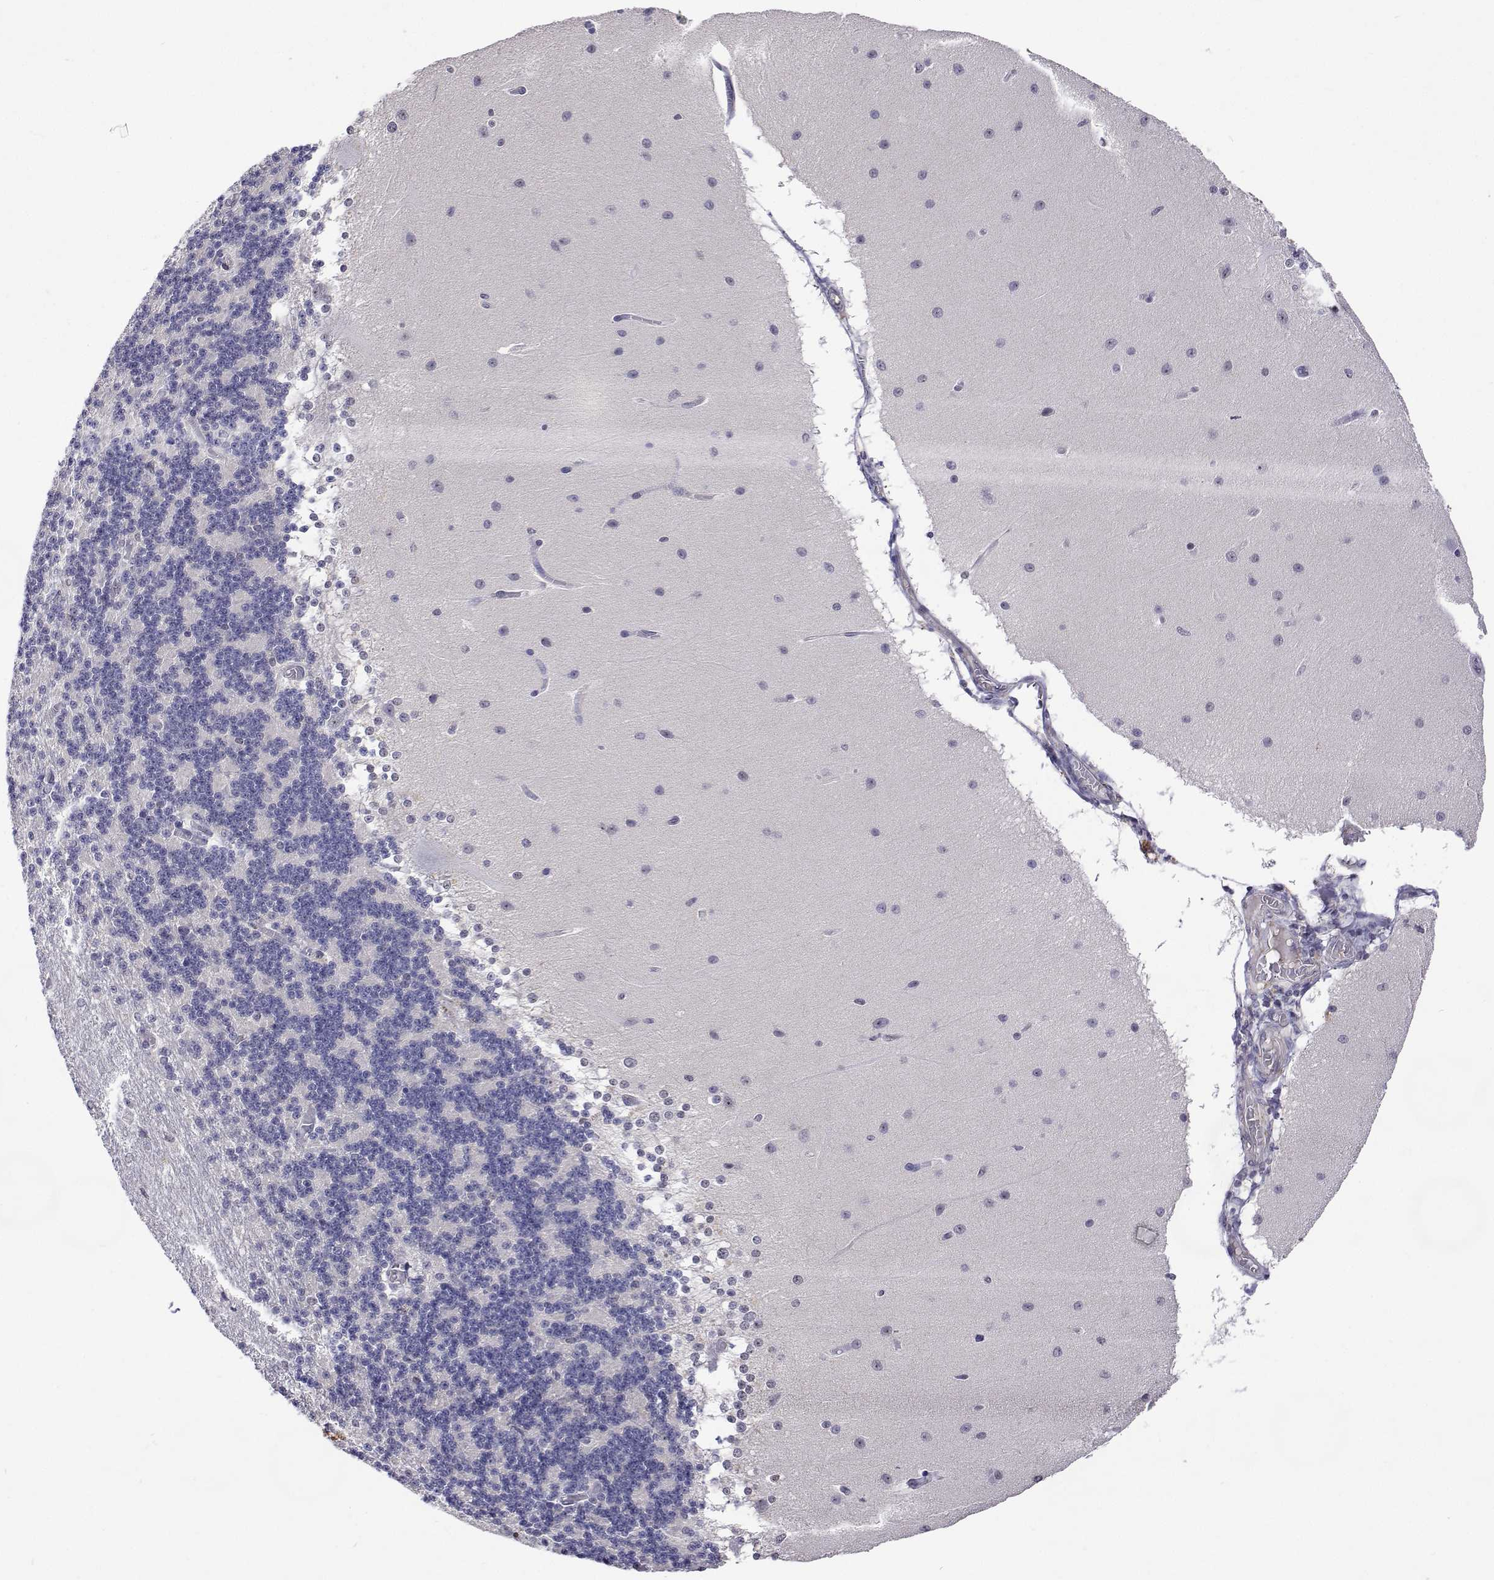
{"staining": {"intensity": "negative", "quantity": "none", "location": "none"}, "tissue": "cerebellum", "cell_type": "Cells in granular layer", "image_type": "normal", "snomed": [{"axis": "morphology", "description": "Normal tissue, NOS"}, {"axis": "topography", "description": "Cerebellum"}], "caption": "High magnification brightfield microscopy of benign cerebellum stained with DAB (3,3'-diaminobenzidine) (brown) and counterstained with hematoxylin (blue): cells in granular layer show no significant staining.", "gene": "NHP2", "patient": {"sex": "female", "age": 54}}